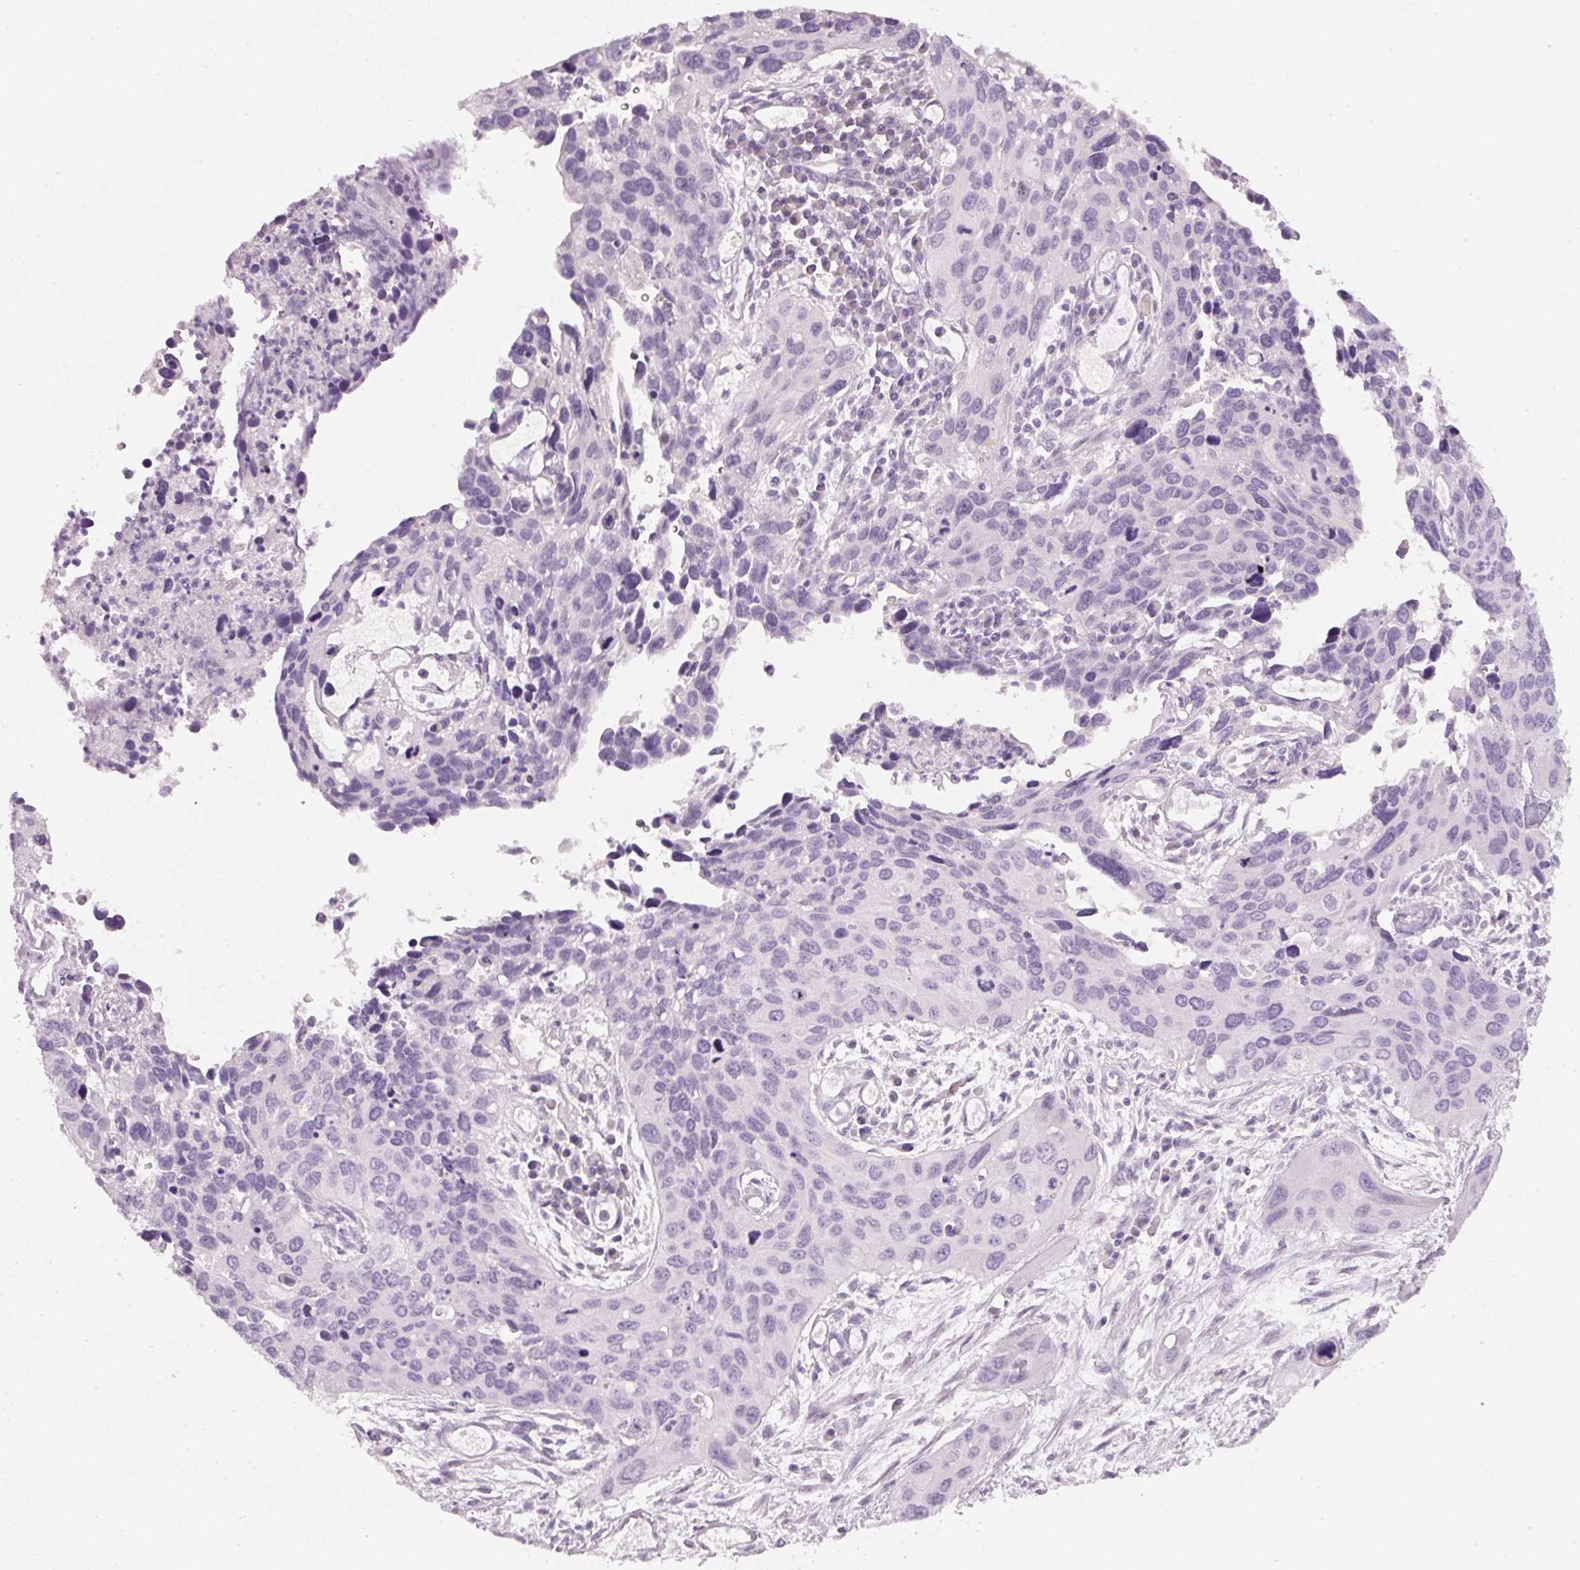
{"staining": {"intensity": "negative", "quantity": "none", "location": "none"}, "tissue": "cervical cancer", "cell_type": "Tumor cells", "image_type": "cancer", "snomed": [{"axis": "morphology", "description": "Squamous cell carcinoma, NOS"}, {"axis": "topography", "description": "Cervix"}], "caption": "IHC image of human cervical cancer stained for a protein (brown), which reveals no positivity in tumor cells.", "gene": "ENSG00000206549", "patient": {"sex": "female", "age": 55}}